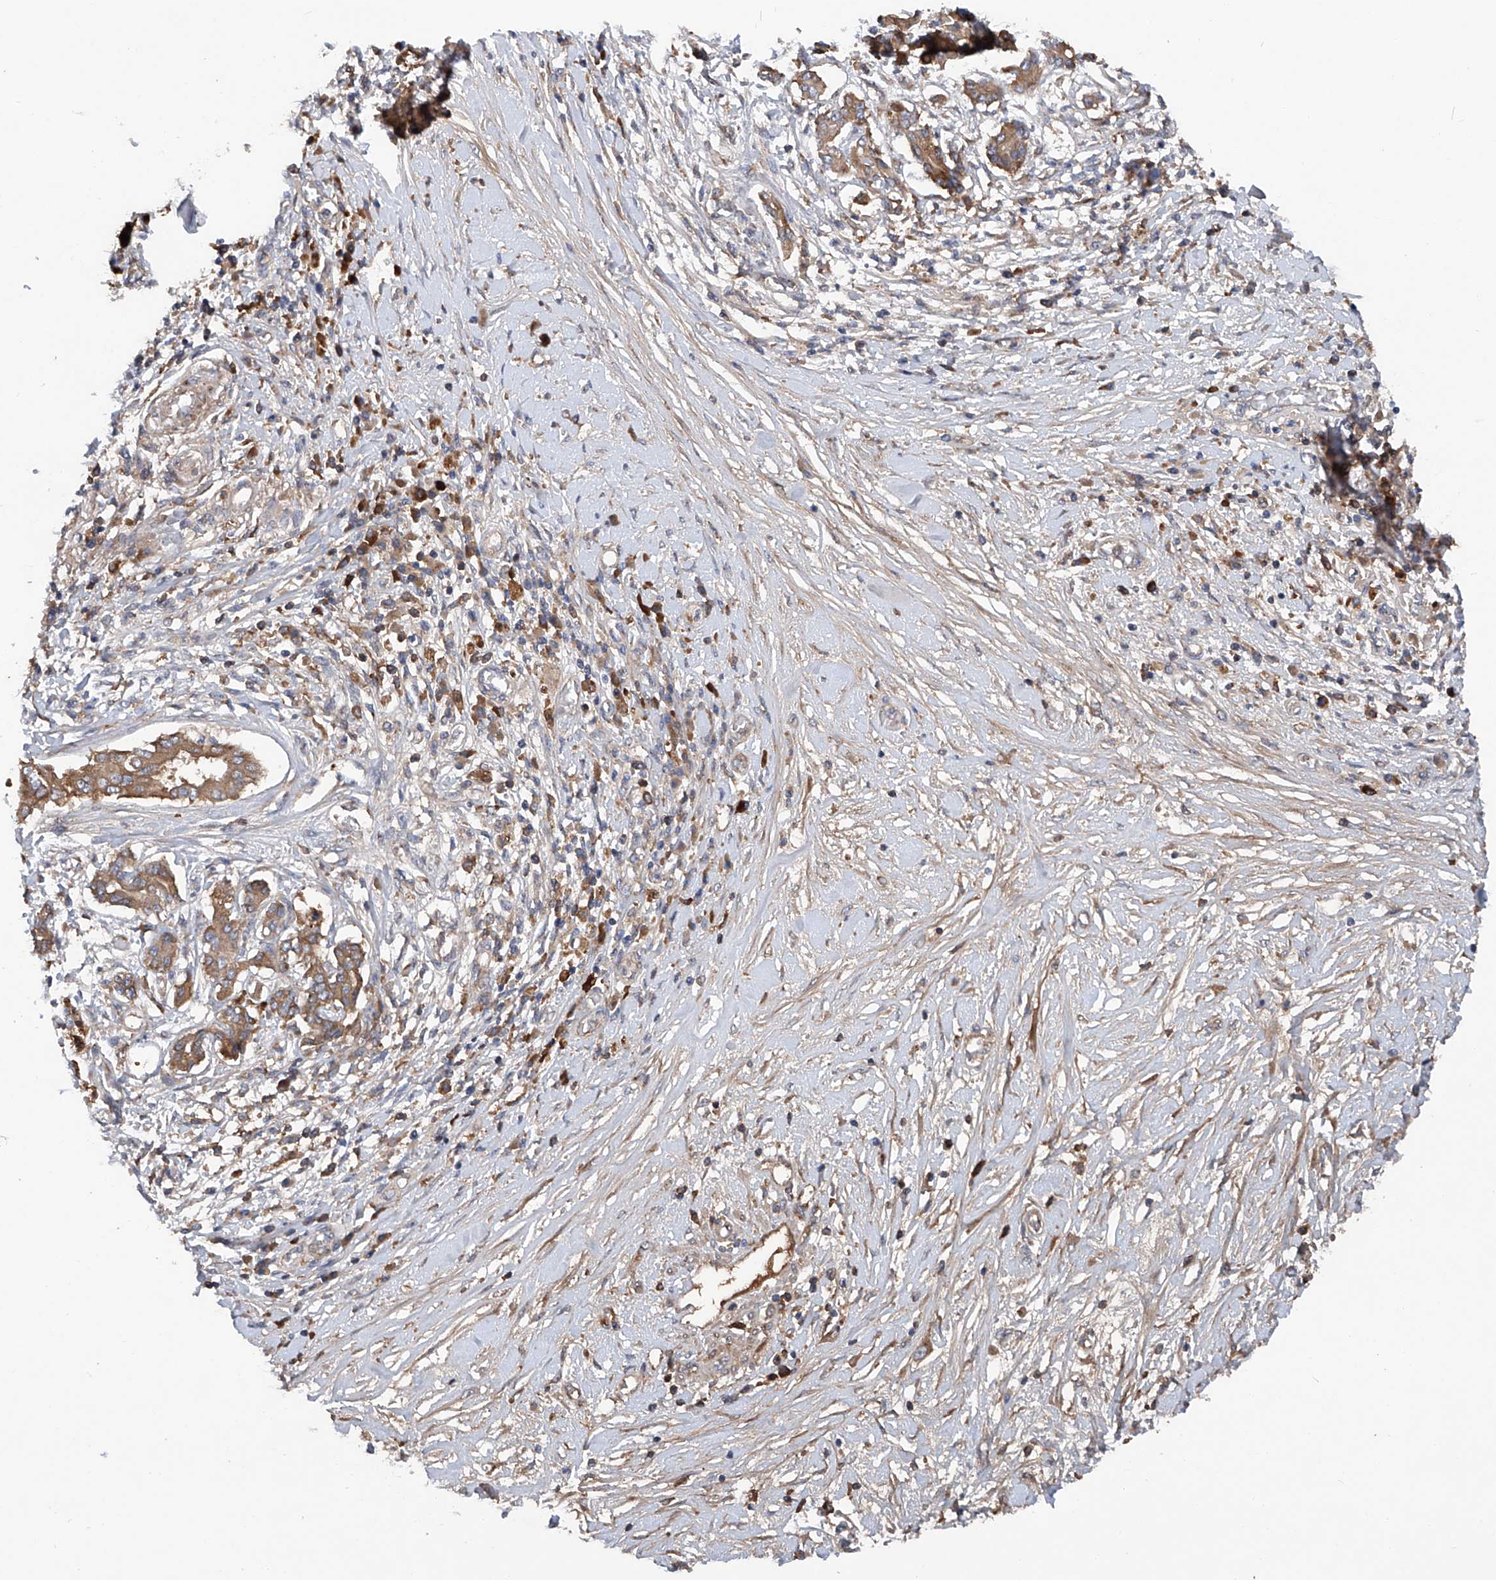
{"staining": {"intensity": "moderate", "quantity": ">75%", "location": "cytoplasmic/membranous"}, "tissue": "pancreatic cancer", "cell_type": "Tumor cells", "image_type": "cancer", "snomed": [{"axis": "morphology", "description": "Inflammation, NOS"}, {"axis": "morphology", "description": "Adenocarcinoma, NOS"}, {"axis": "topography", "description": "Pancreas"}], "caption": "IHC image of pancreatic adenocarcinoma stained for a protein (brown), which displays medium levels of moderate cytoplasmic/membranous expression in approximately >75% of tumor cells.", "gene": "ASCC3", "patient": {"sex": "female", "age": 56}}